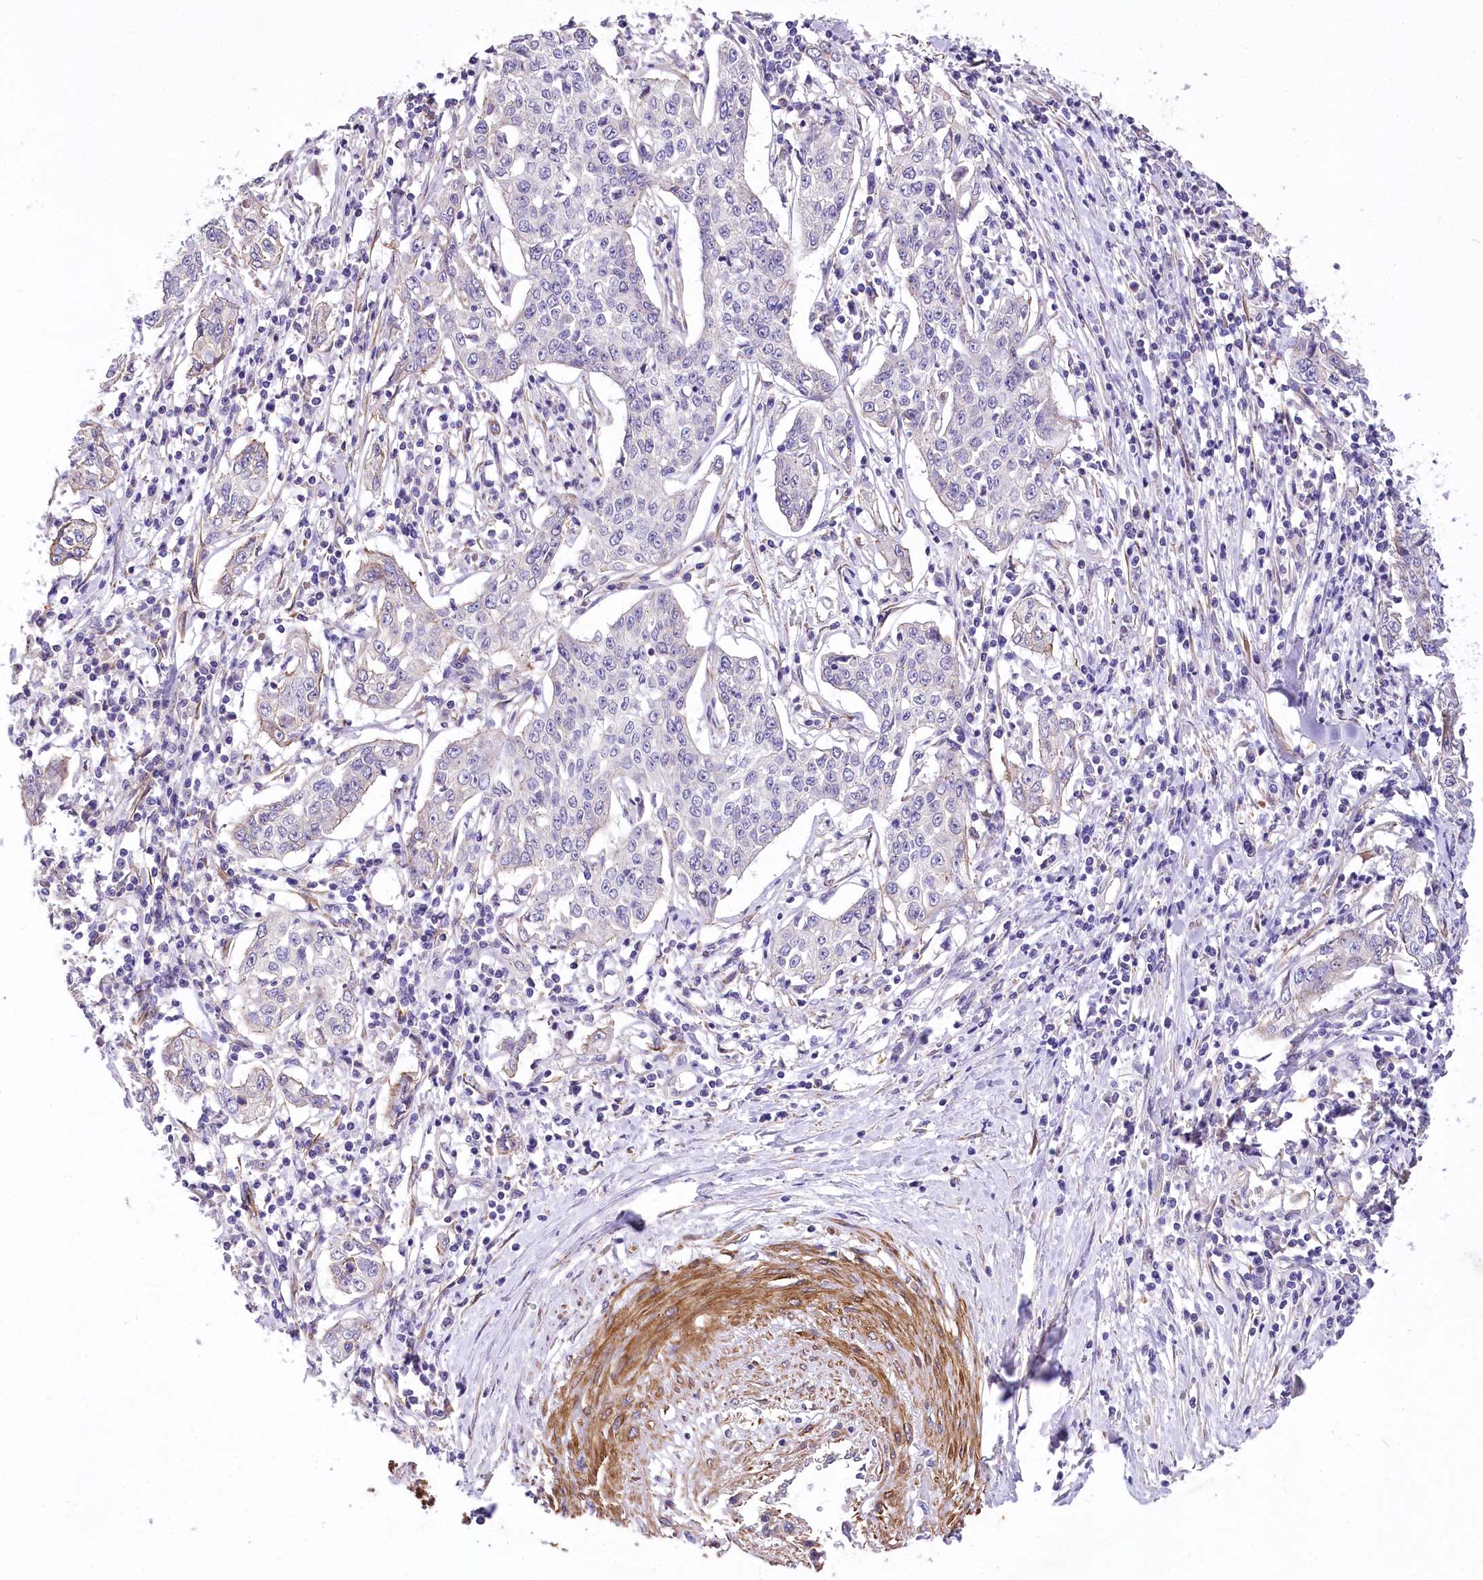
{"staining": {"intensity": "negative", "quantity": "none", "location": "none"}, "tissue": "cervical cancer", "cell_type": "Tumor cells", "image_type": "cancer", "snomed": [{"axis": "morphology", "description": "Squamous cell carcinoma, NOS"}, {"axis": "topography", "description": "Cervix"}], "caption": "This is a histopathology image of immunohistochemistry (IHC) staining of cervical cancer, which shows no positivity in tumor cells.", "gene": "RDH16", "patient": {"sex": "female", "age": 35}}